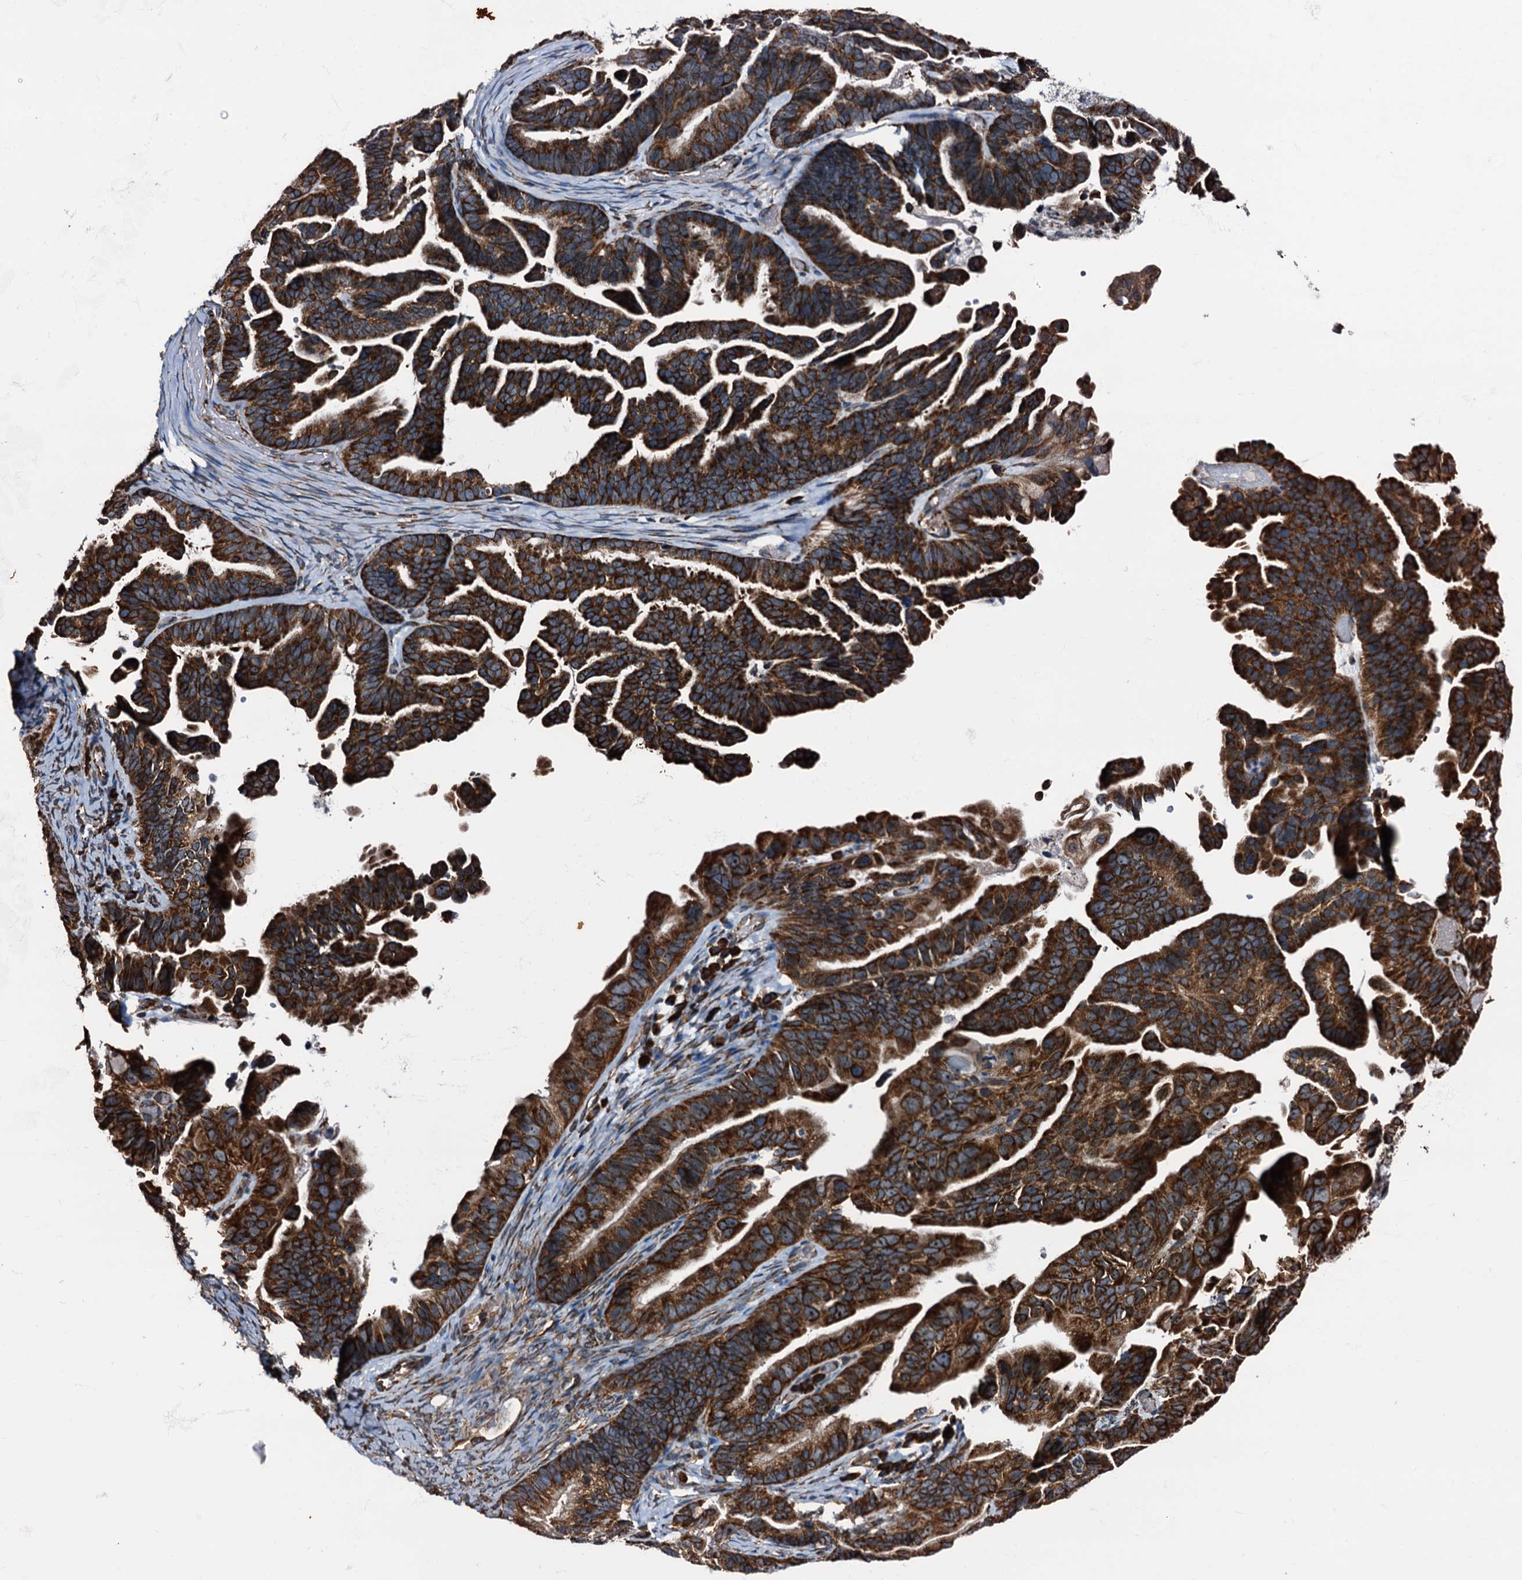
{"staining": {"intensity": "strong", "quantity": ">75%", "location": "cytoplasmic/membranous"}, "tissue": "ovarian cancer", "cell_type": "Tumor cells", "image_type": "cancer", "snomed": [{"axis": "morphology", "description": "Cystadenocarcinoma, serous, NOS"}, {"axis": "topography", "description": "Ovary"}], "caption": "Ovarian cancer stained for a protein shows strong cytoplasmic/membranous positivity in tumor cells.", "gene": "ATP2C1", "patient": {"sex": "female", "age": 56}}